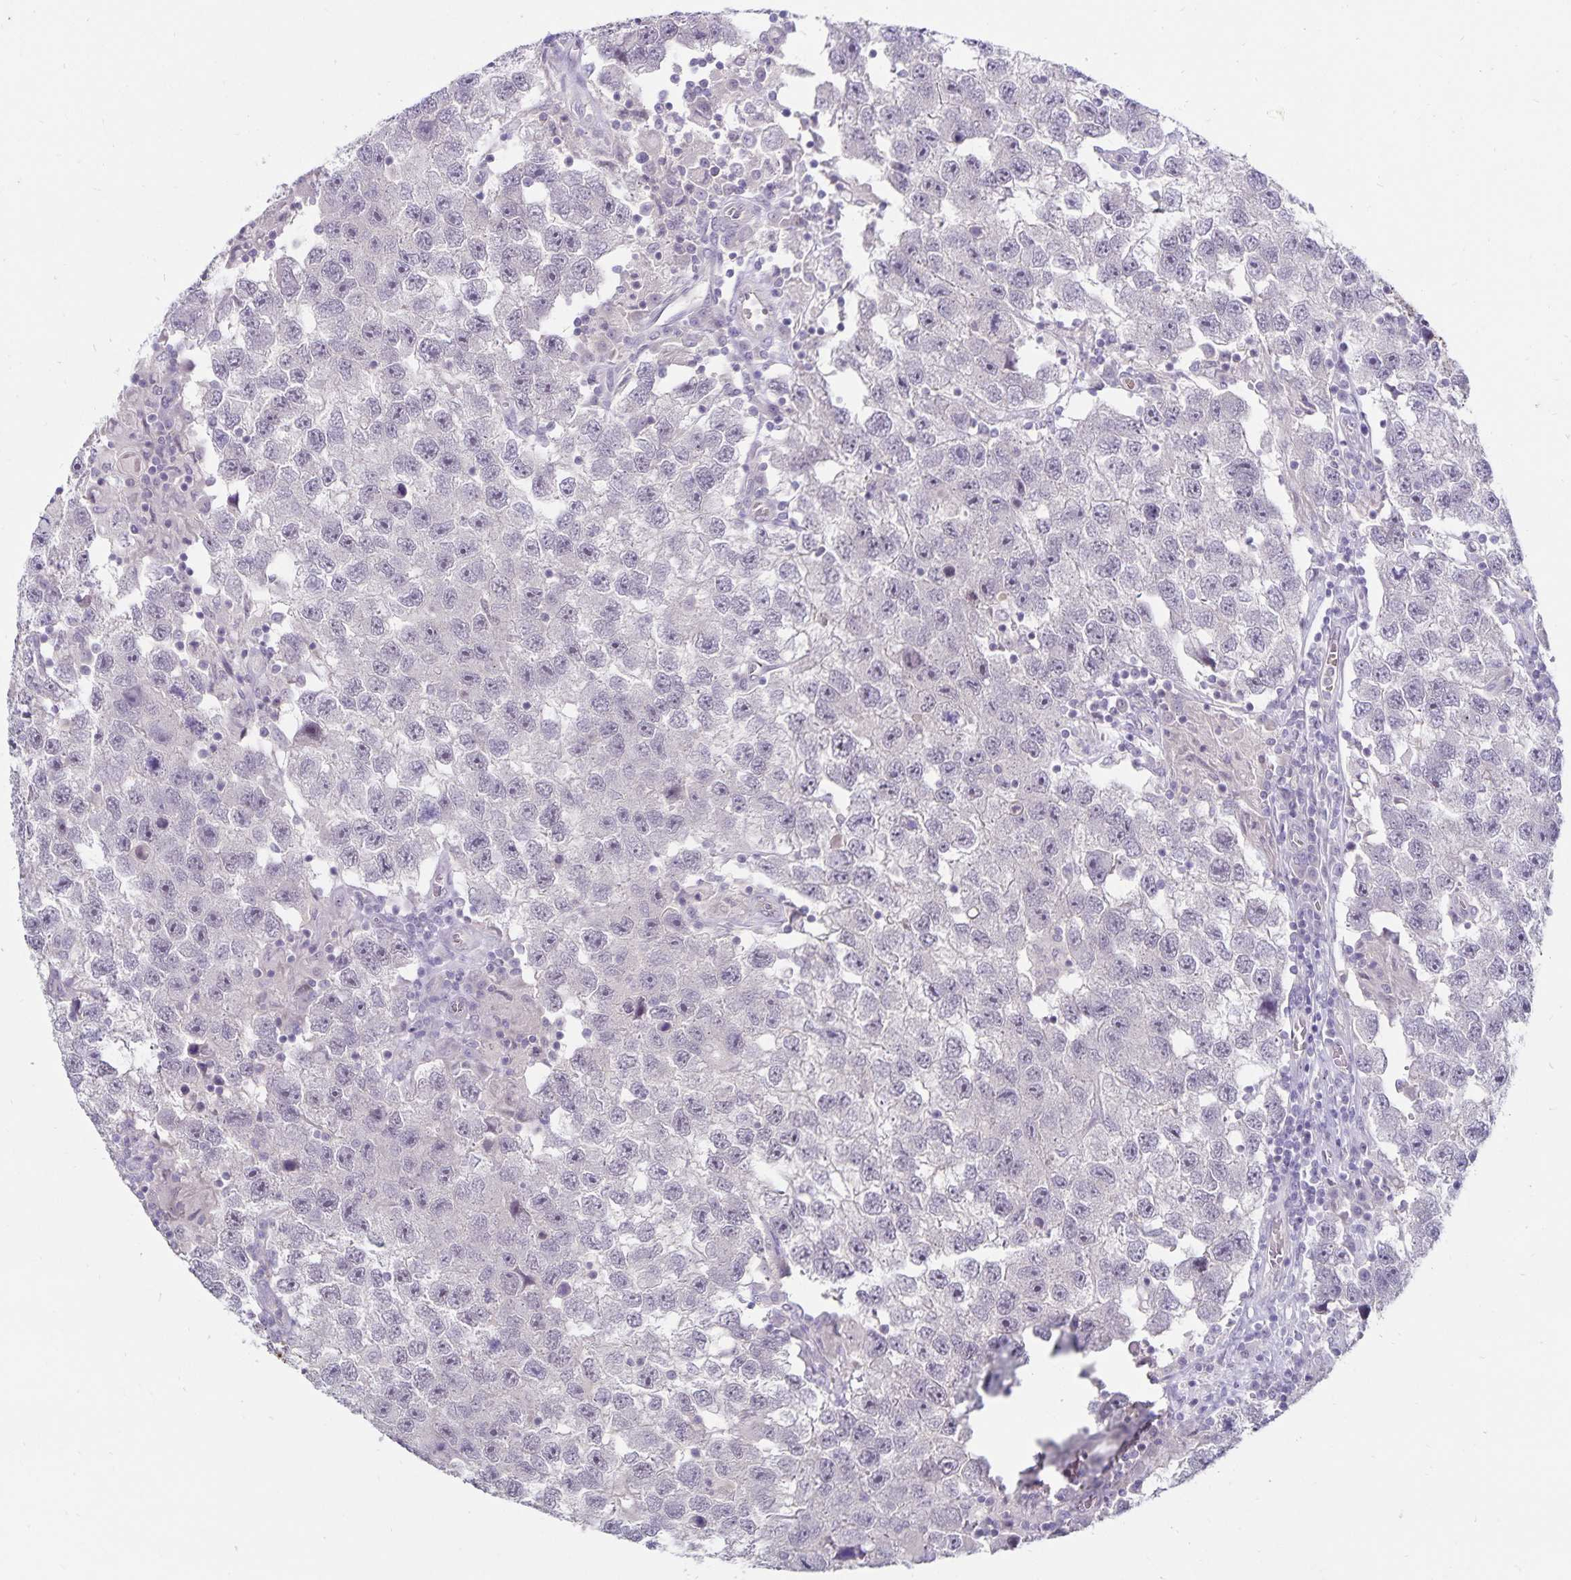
{"staining": {"intensity": "negative", "quantity": "none", "location": "none"}, "tissue": "testis cancer", "cell_type": "Tumor cells", "image_type": "cancer", "snomed": [{"axis": "morphology", "description": "Seminoma, NOS"}, {"axis": "topography", "description": "Testis"}], "caption": "The image reveals no significant expression in tumor cells of testis seminoma. (Brightfield microscopy of DAB IHC at high magnification).", "gene": "CDKN2B", "patient": {"sex": "male", "age": 26}}